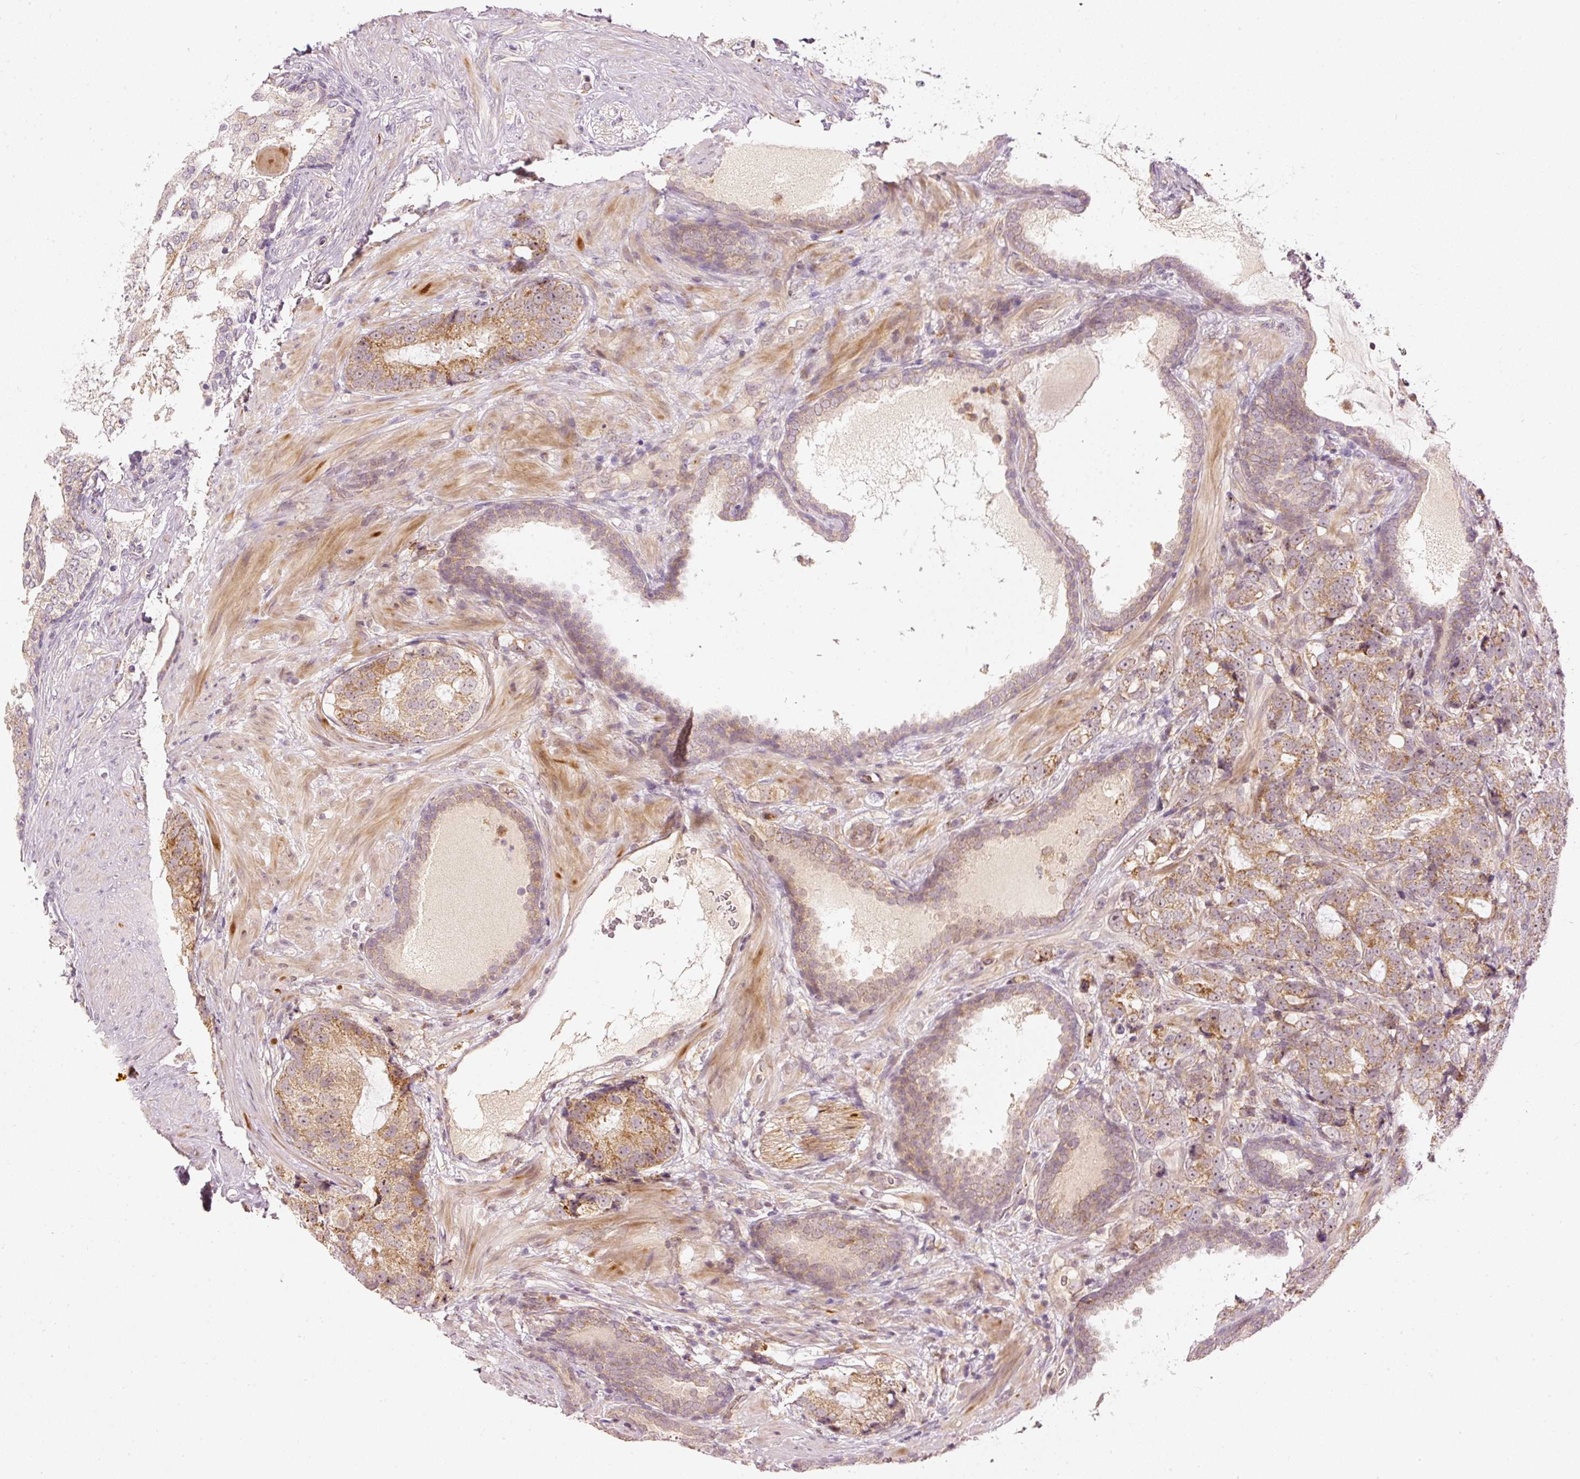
{"staining": {"intensity": "moderate", "quantity": ">75%", "location": "cytoplasmic/membranous"}, "tissue": "prostate cancer", "cell_type": "Tumor cells", "image_type": "cancer", "snomed": [{"axis": "morphology", "description": "Adenocarcinoma, High grade"}, {"axis": "topography", "description": "Prostate"}], "caption": "Immunohistochemical staining of prostate cancer (high-grade adenocarcinoma) displays moderate cytoplasmic/membranous protein staining in approximately >75% of tumor cells. (Stains: DAB (3,3'-diaminobenzidine) in brown, nuclei in blue, Microscopy: brightfield microscopy at high magnification).", "gene": "CDC20B", "patient": {"sex": "male", "age": 67}}